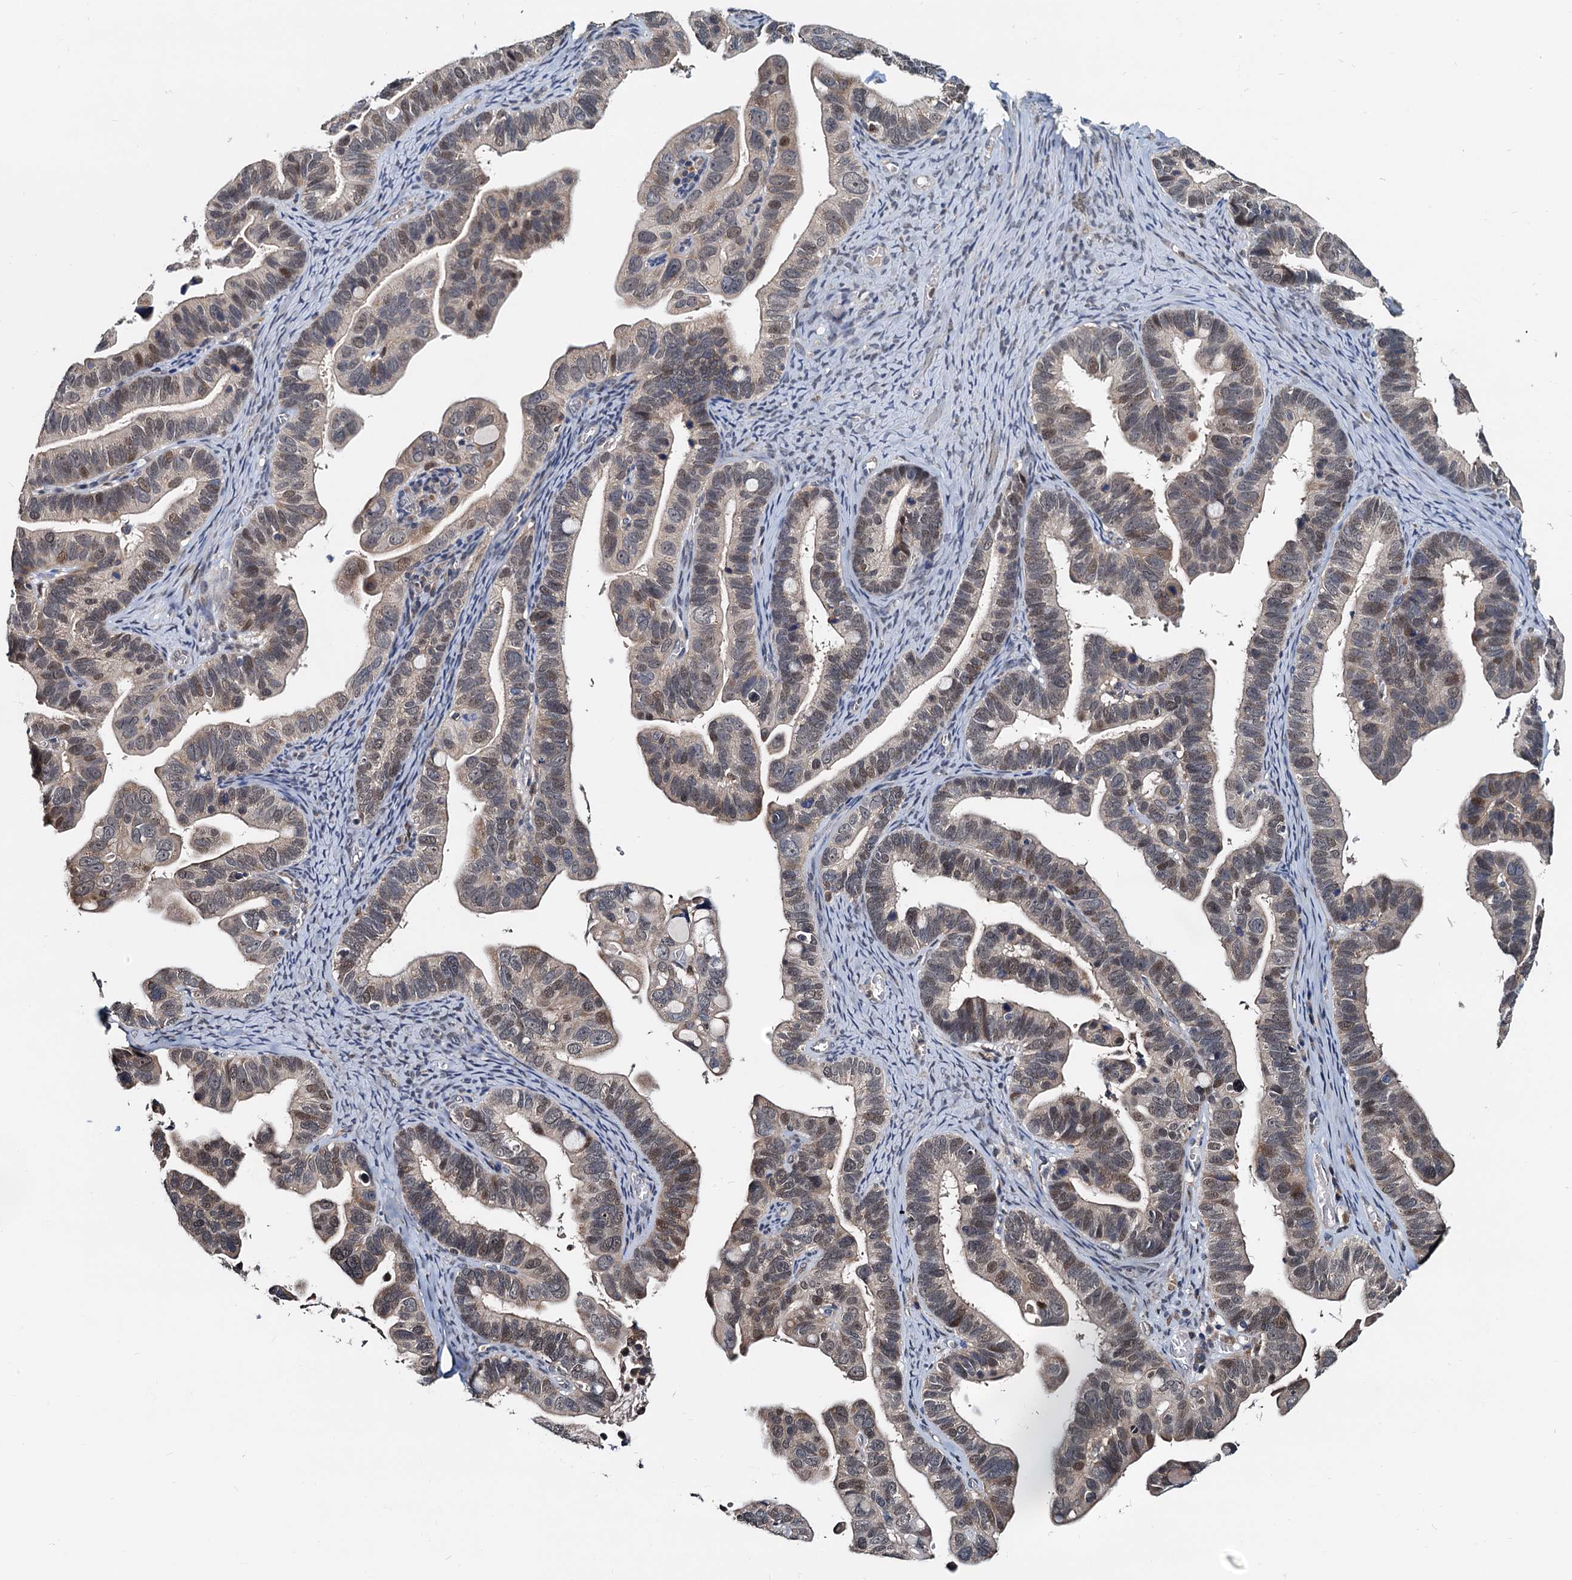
{"staining": {"intensity": "moderate", "quantity": "25%-75%", "location": "cytoplasmic/membranous,nuclear"}, "tissue": "ovarian cancer", "cell_type": "Tumor cells", "image_type": "cancer", "snomed": [{"axis": "morphology", "description": "Cystadenocarcinoma, serous, NOS"}, {"axis": "topography", "description": "Ovary"}], "caption": "The micrograph reveals a brown stain indicating the presence of a protein in the cytoplasmic/membranous and nuclear of tumor cells in serous cystadenocarcinoma (ovarian). (Brightfield microscopy of DAB IHC at high magnification).", "gene": "MCMBP", "patient": {"sex": "female", "age": 56}}